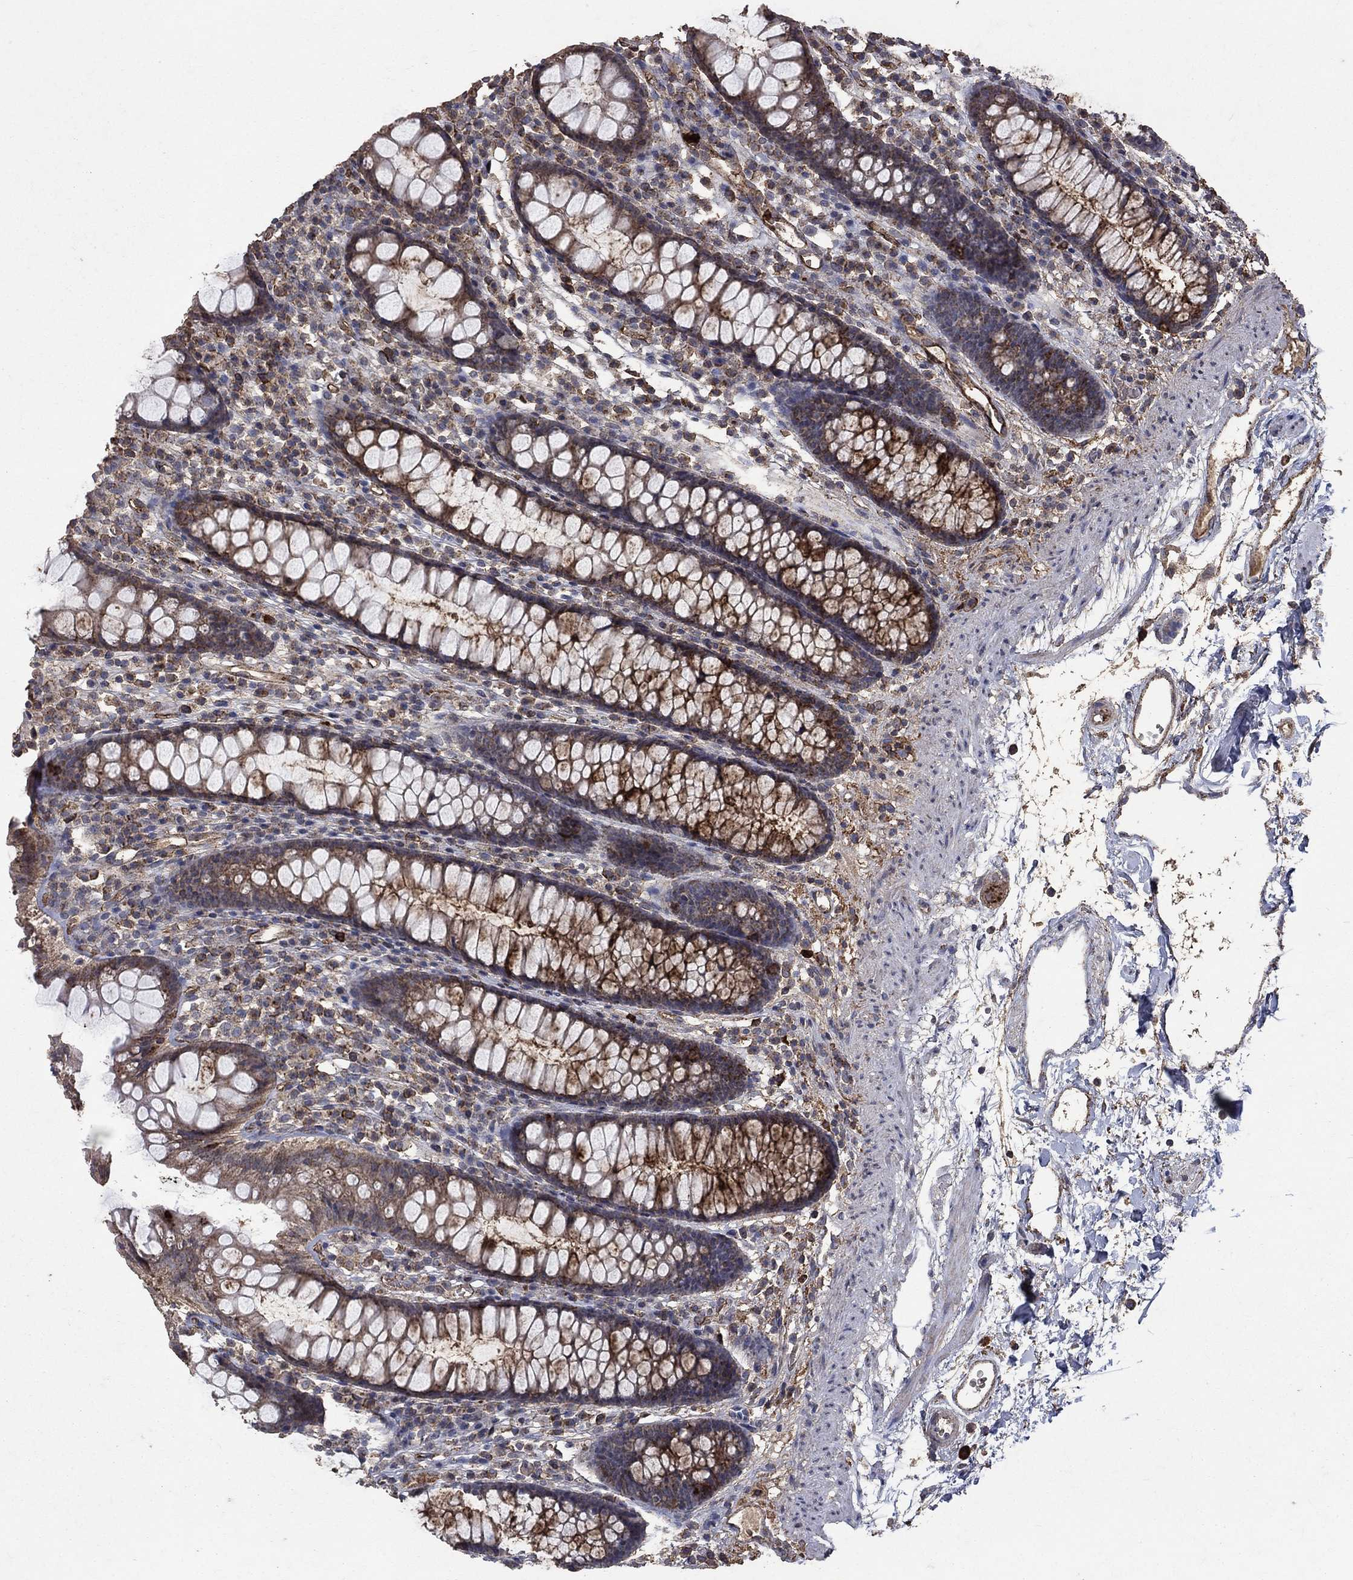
{"staining": {"intensity": "moderate", "quantity": "25%-75%", "location": "cytoplasmic/membranous"}, "tissue": "colon", "cell_type": "Endothelial cells", "image_type": "normal", "snomed": [{"axis": "morphology", "description": "Normal tissue, NOS"}, {"axis": "topography", "description": "Colon"}], "caption": "Protein expression analysis of normal colon demonstrates moderate cytoplasmic/membranous expression in approximately 25%-75% of endothelial cells.", "gene": "CD24", "patient": {"sex": "male", "age": 76}}